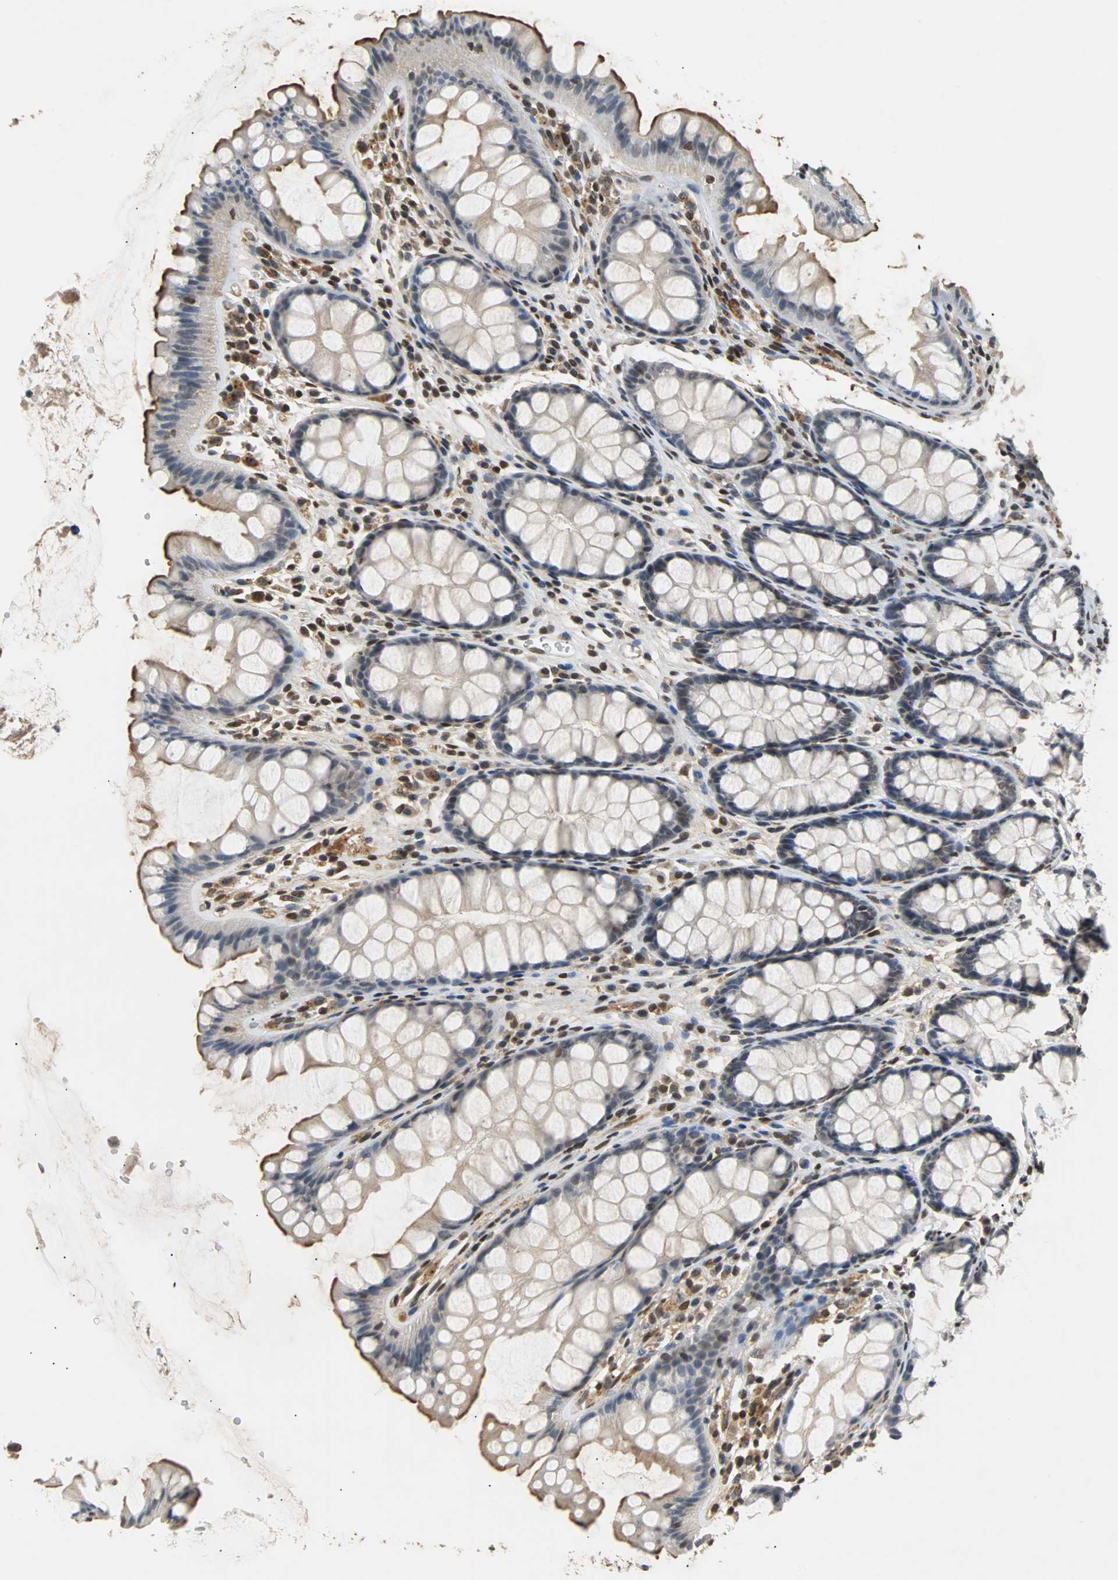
{"staining": {"intensity": "weak", "quantity": ">75%", "location": "cytoplasmic/membranous"}, "tissue": "colon", "cell_type": "Endothelial cells", "image_type": "normal", "snomed": [{"axis": "morphology", "description": "Normal tissue, NOS"}, {"axis": "topography", "description": "Colon"}], "caption": "Benign colon was stained to show a protein in brown. There is low levels of weak cytoplasmic/membranous positivity in approximately >75% of endothelial cells. (DAB IHC, brown staining for protein, blue staining for nuclei).", "gene": "PHC1", "patient": {"sex": "female", "age": 55}}